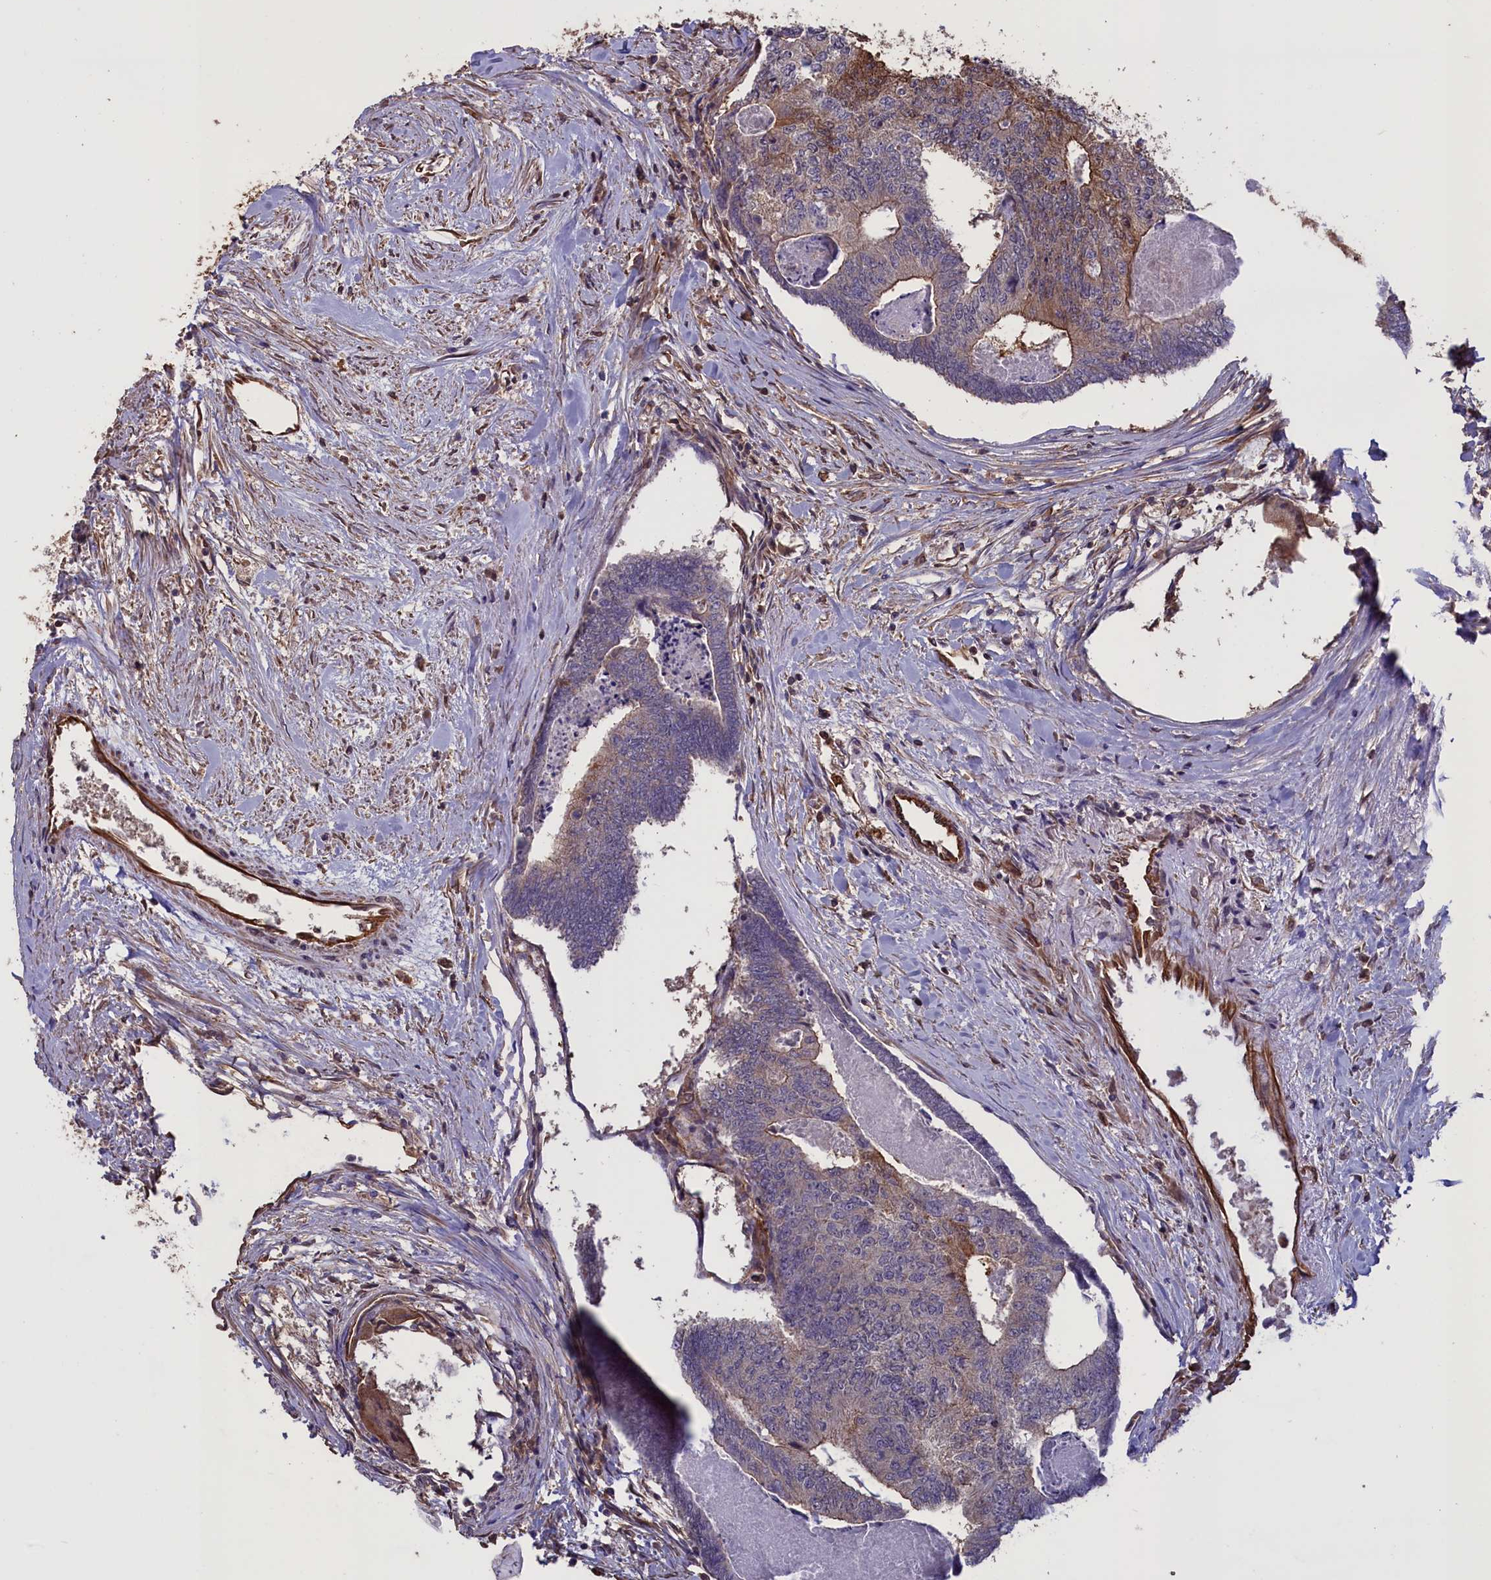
{"staining": {"intensity": "moderate", "quantity": "25%-75%", "location": "cytoplasmic/membranous"}, "tissue": "colorectal cancer", "cell_type": "Tumor cells", "image_type": "cancer", "snomed": [{"axis": "morphology", "description": "Adenocarcinoma, NOS"}, {"axis": "topography", "description": "Colon"}], "caption": "IHC (DAB) staining of colorectal cancer (adenocarcinoma) displays moderate cytoplasmic/membranous protein expression in approximately 25%-75% of tumor cells. Nuclei are stained in blue.", "gene": "DAPK3", "patient": {"sex": "female", "age": 67}}